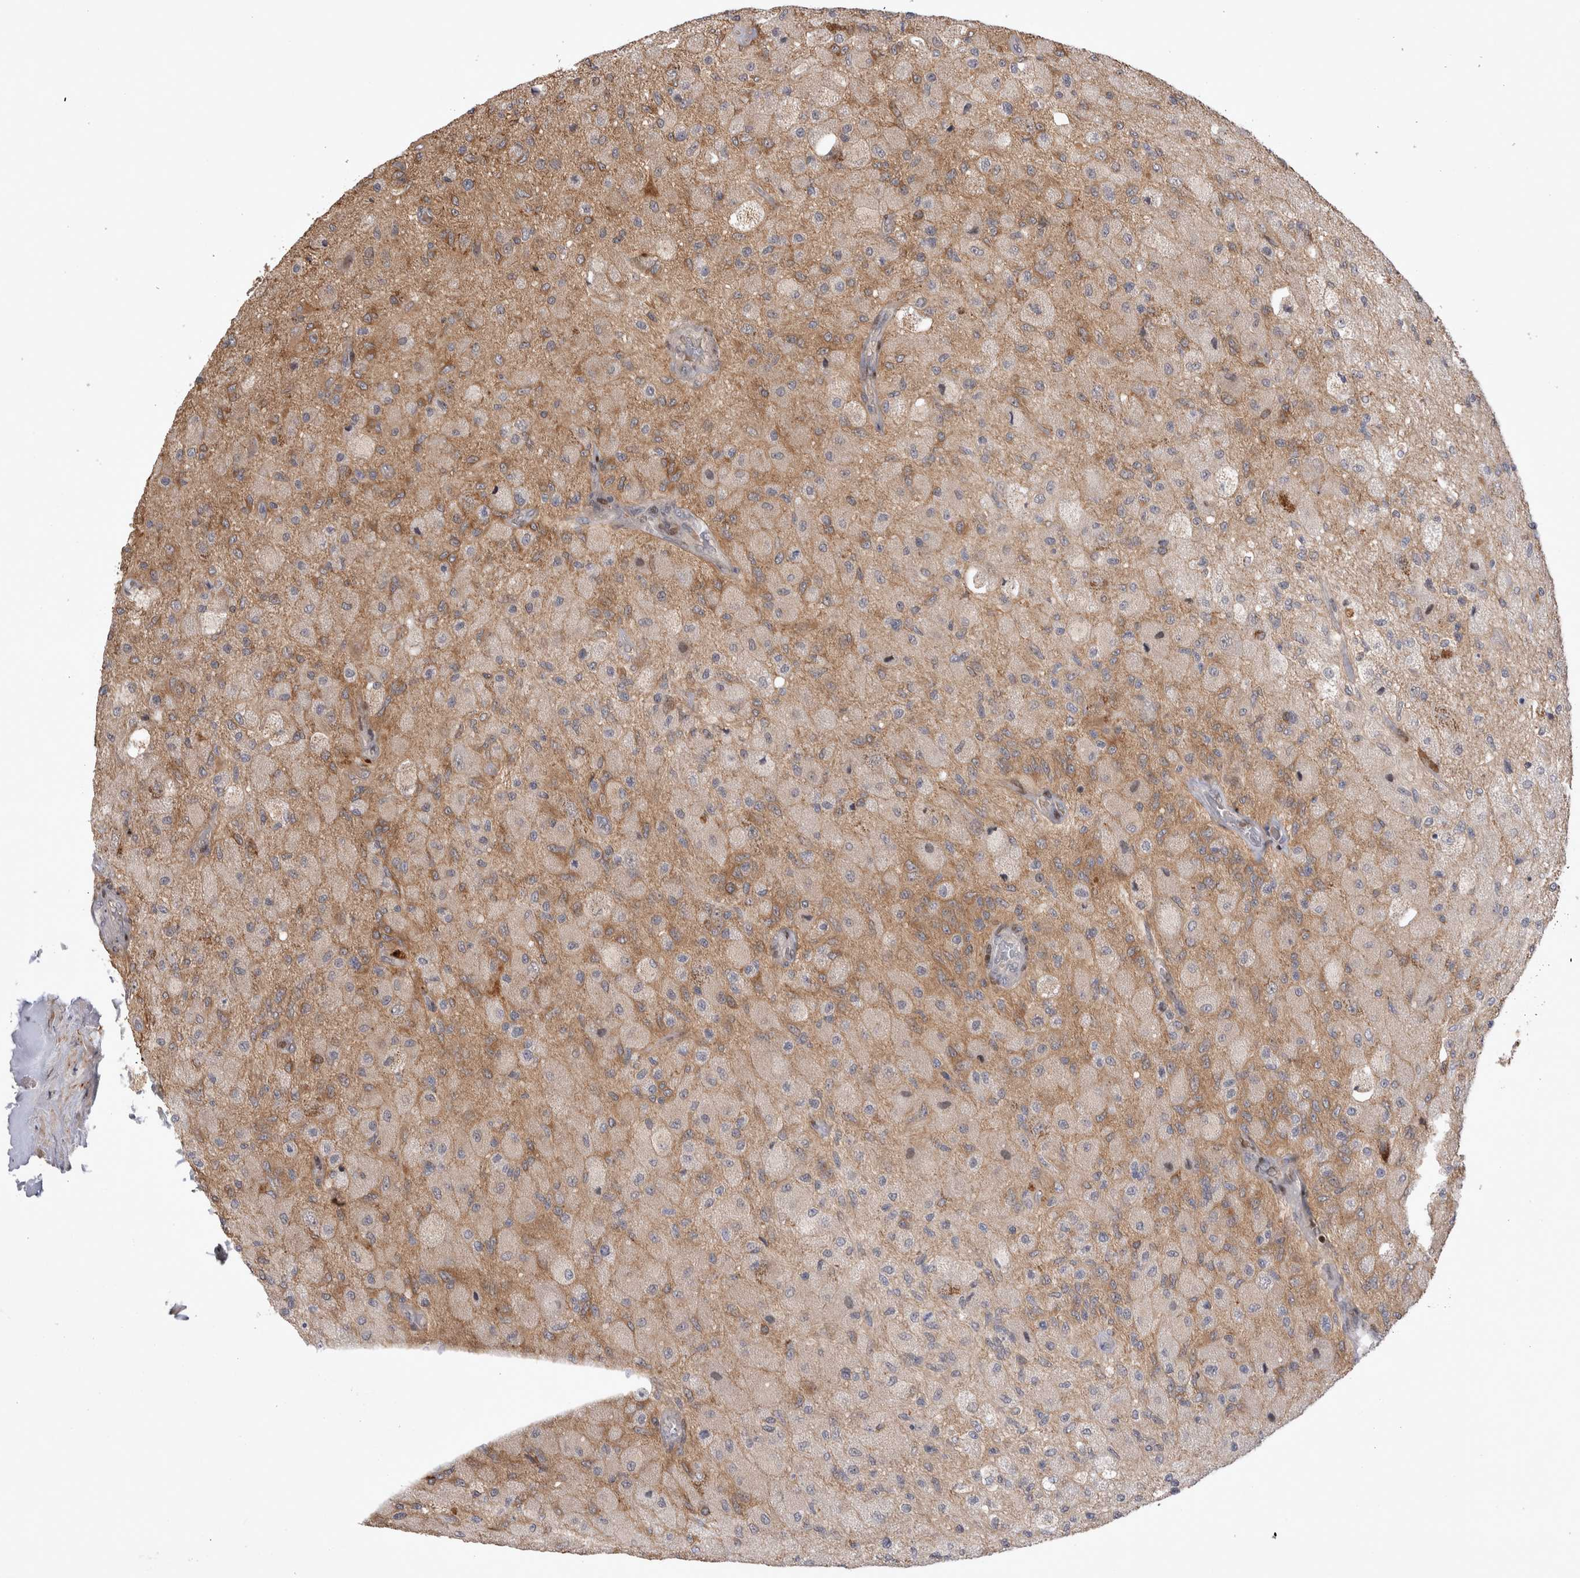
{"staining": {"intensity": "moderate", "quantity": "25%-75%", "location": "cytoplasmic/membranous"}, "tissue": "glioma", "cell_type": "Tumor cells", "image_type": "cancer", "snomed": [{"axis": "morphology", "description": "Normal tissue, NOS"}, {"axis": "morphology", "description": "Glioma, malignant, High grade"}, {"axis": "topography", "description": "Cerebral cortex"}], "caption": "This is a photomicrograph of IHC staining of malignant high-grade glioma, which shows moderate expression in the cytoplasmic/membranous of tumor cells.", "gene": "PLEKHM1", "patient": {"sex": "male", "age": 77}}